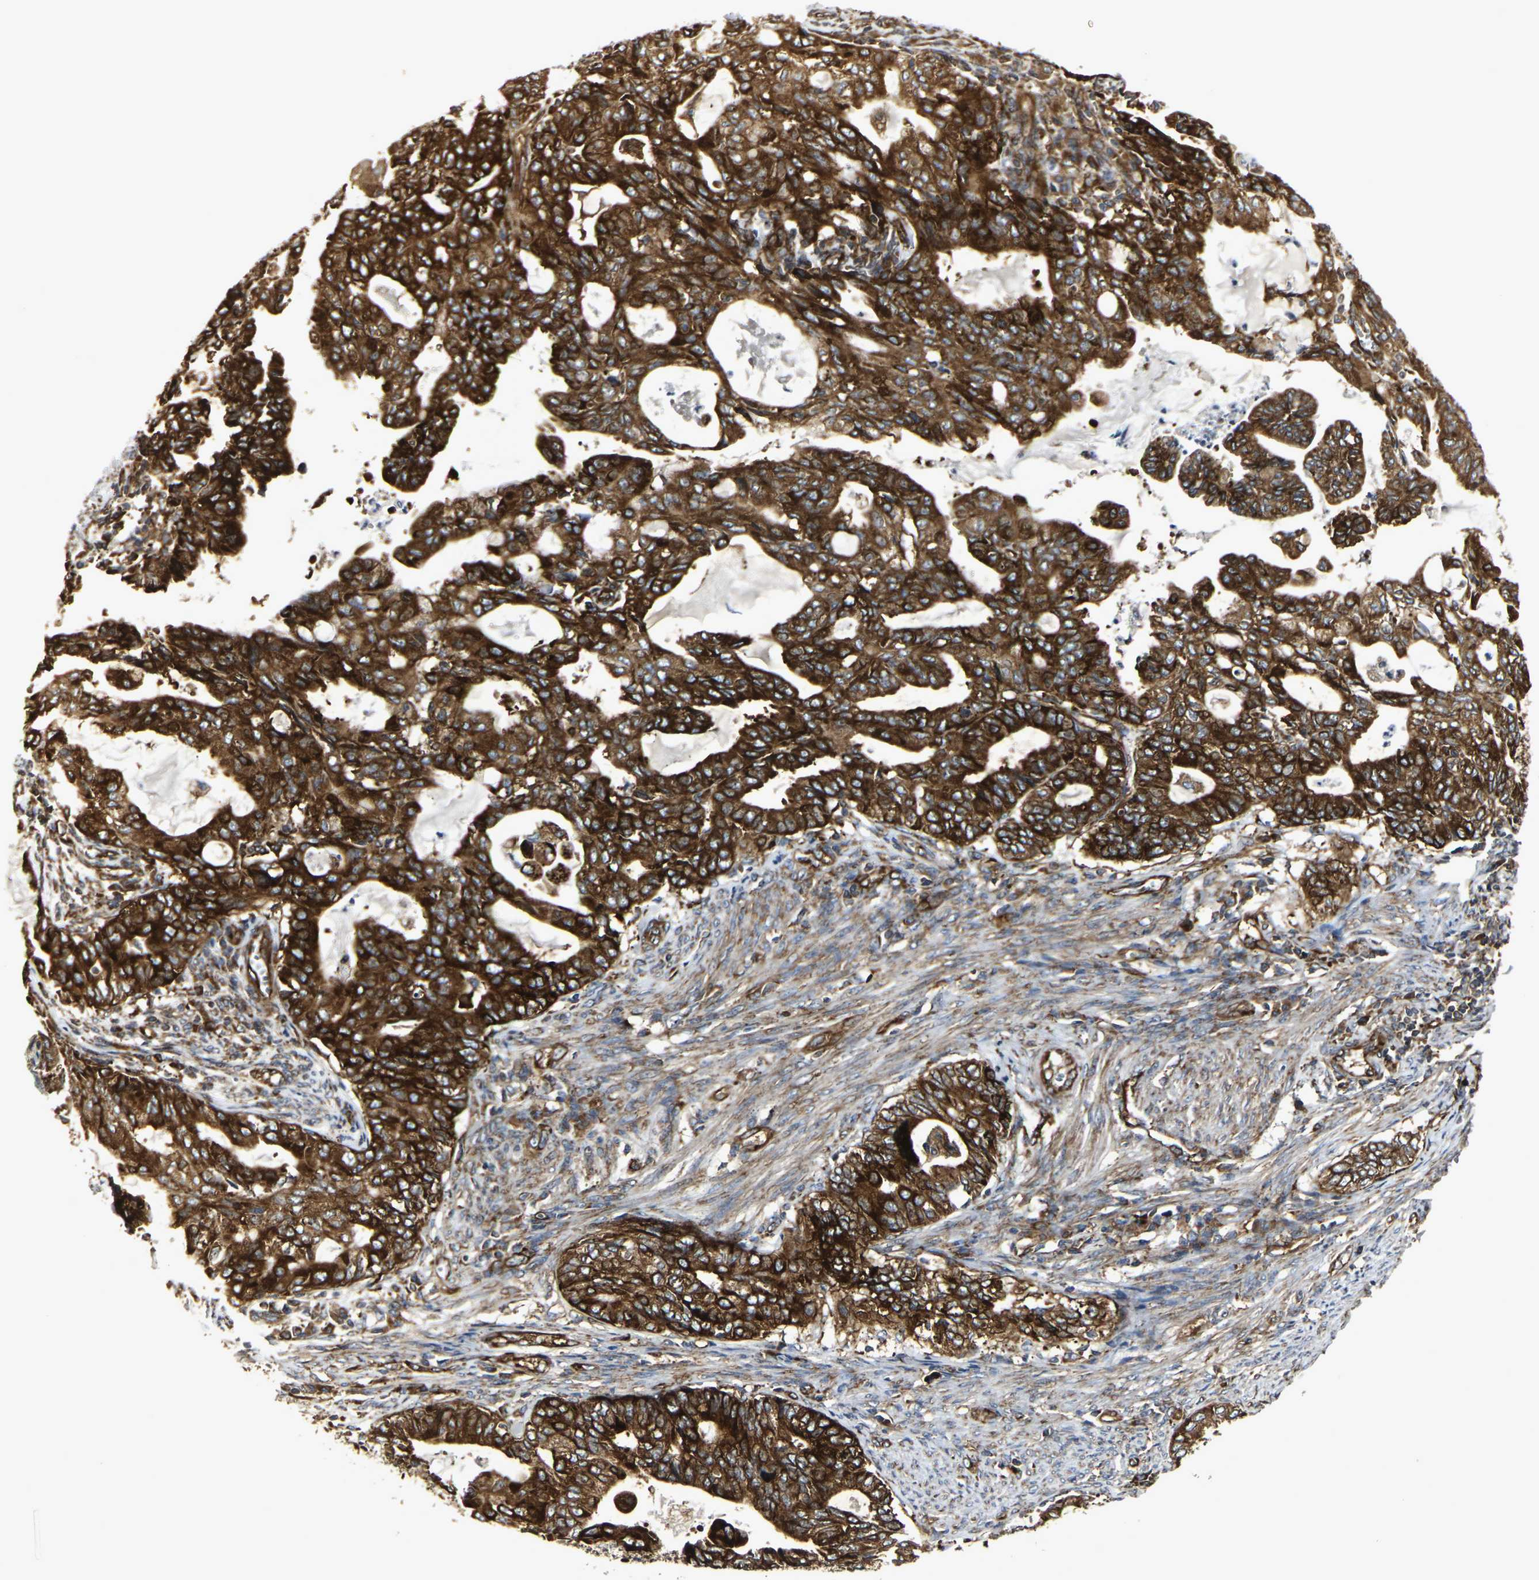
{"staining": {"intensity": "strong", "quantity": ">75%", "location": "cytoplasmic/membranous"}, "tissue": "endometrial cancer", "cell_type": "Tumor cells", "image_type": "cancer", "snomed": [{"axis": "morphology", "description": "Adenocarcinoma, NOS"}, {"axis": "topography", "description": "Endometrium"}], "caption": "IHC of endometrial cancer reveals high levels of strong cytoplasmic/membranous staining in about >75% of tumor cells. The staining was performed using DAB, with brown indicating positive protein expression. Nuclei are stained blue with hematoxylin.", "gene": "MARCHF2", "patient": {"sex": "female", "age": 86}}